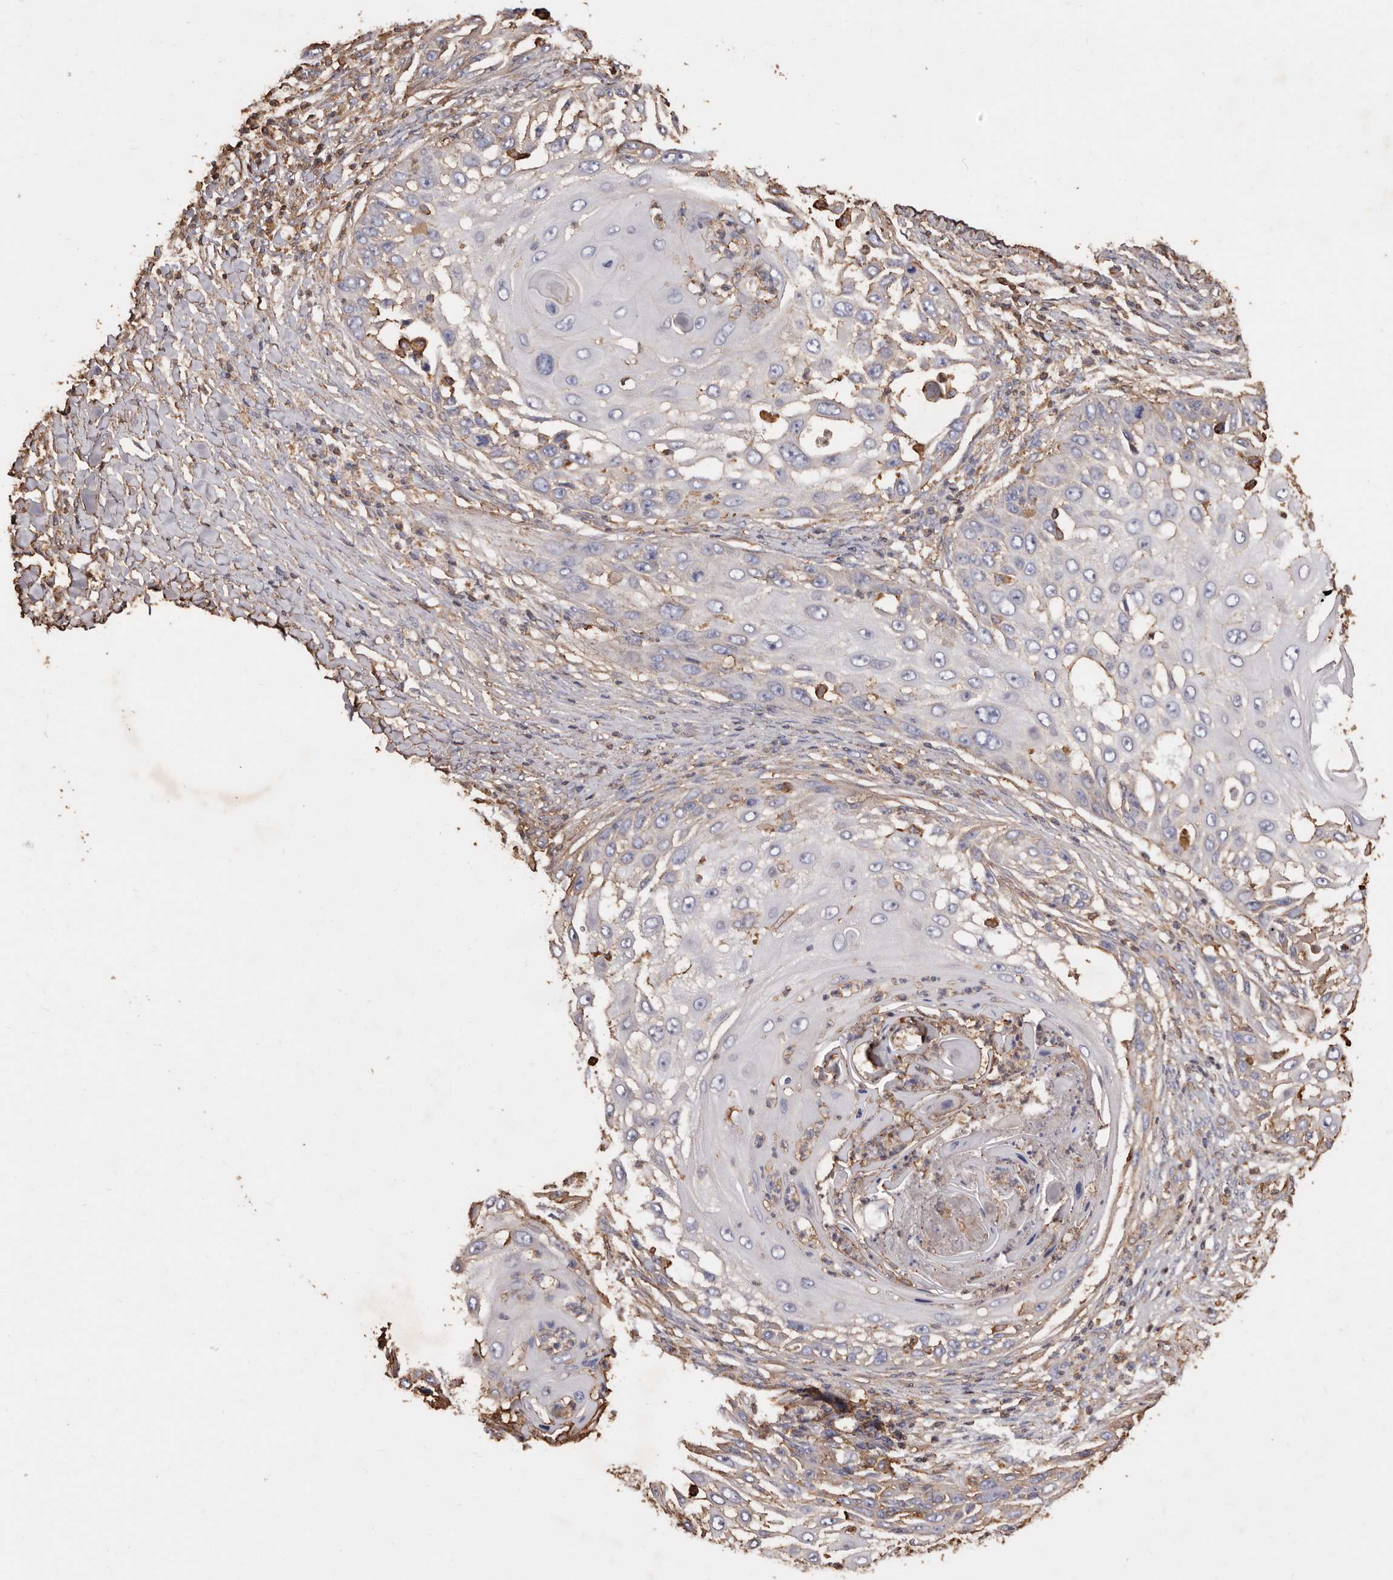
{"staining": {"intensity": "weak", "quantity": "<25%", "location": "cytoplasmic/membranous"}, "tissue": "skin cancer", "cell_type": "Tumor cells", "image_type": "cancer", "snomed": [{"axis": "morphology", "description": "Squamous cell carcinoma, NOS"}, {"axis": "topography", "description": "Skin"}], "caption": "Protein analysis of skin squamous cell carcinoma demonstrates no significant positivity in tumor cells.", "gene": "COQ8B", "patient": {"sex": "female", "age": 44}}